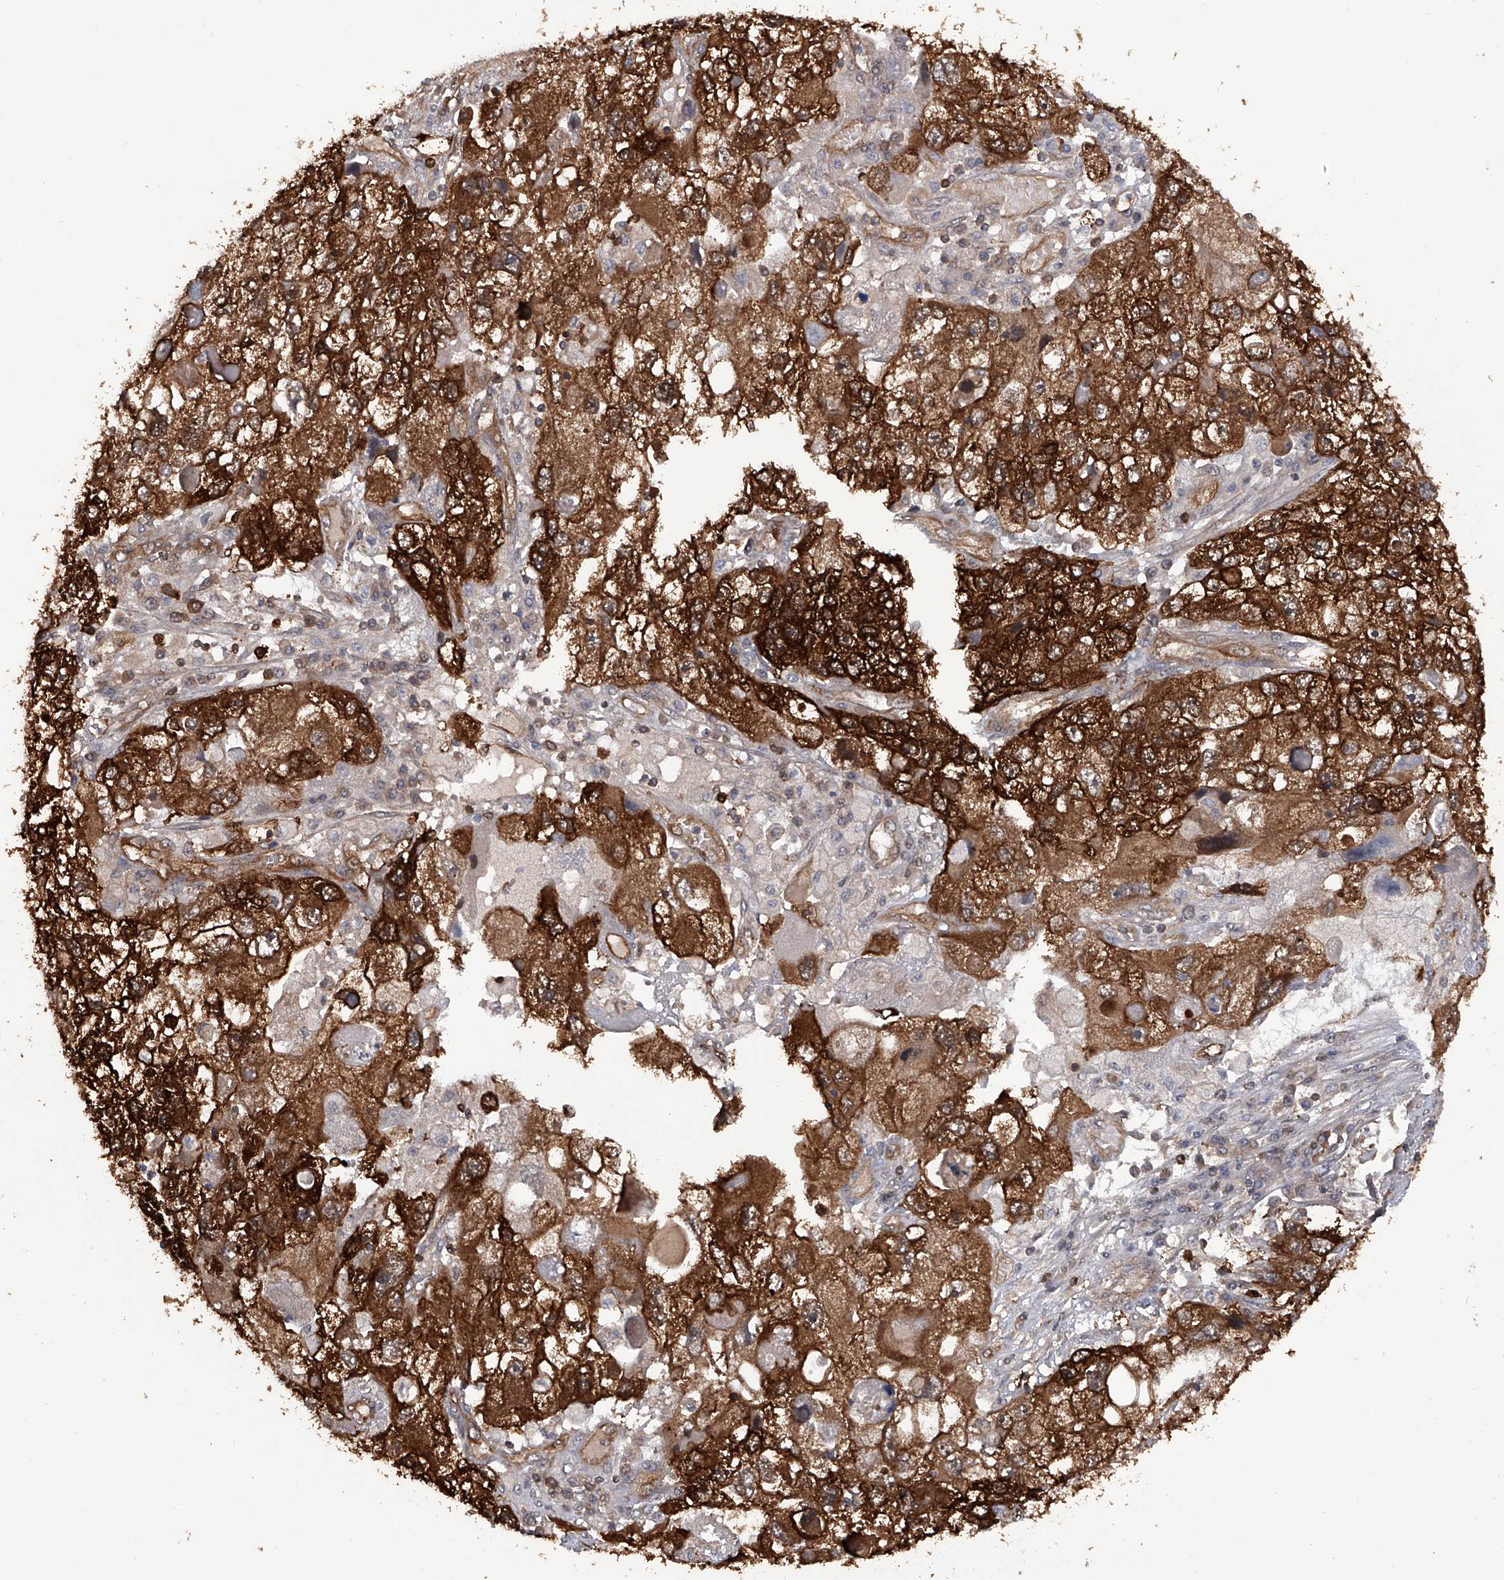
{"staining": {"intensity": "strong", "quantity": ">75%", "location": "cytoplasmic/membranous"}, "tissue": "endometrial cancer", "cell_type": "Tumor cells", "image_type": "cancer", "snomed": [{"axis": "morphology", "description": "Adenocarcinoma, NOS"}, {"axis": "topography", "description": "Endometrium"}], "caption": "Immunohistochemistry photomicrograph of neoplastic tissue: human adenocarcinoma (endometrial) stained using immunohistochemistry exhibits high levels of strong protein expression localized specifically in the cytoplasmic/membranous of tumor cells, appearing as a cytoplasmic/membranous brown color.", "gene": "NUDT17", "patient": {"sex": "female", "age": 49}}